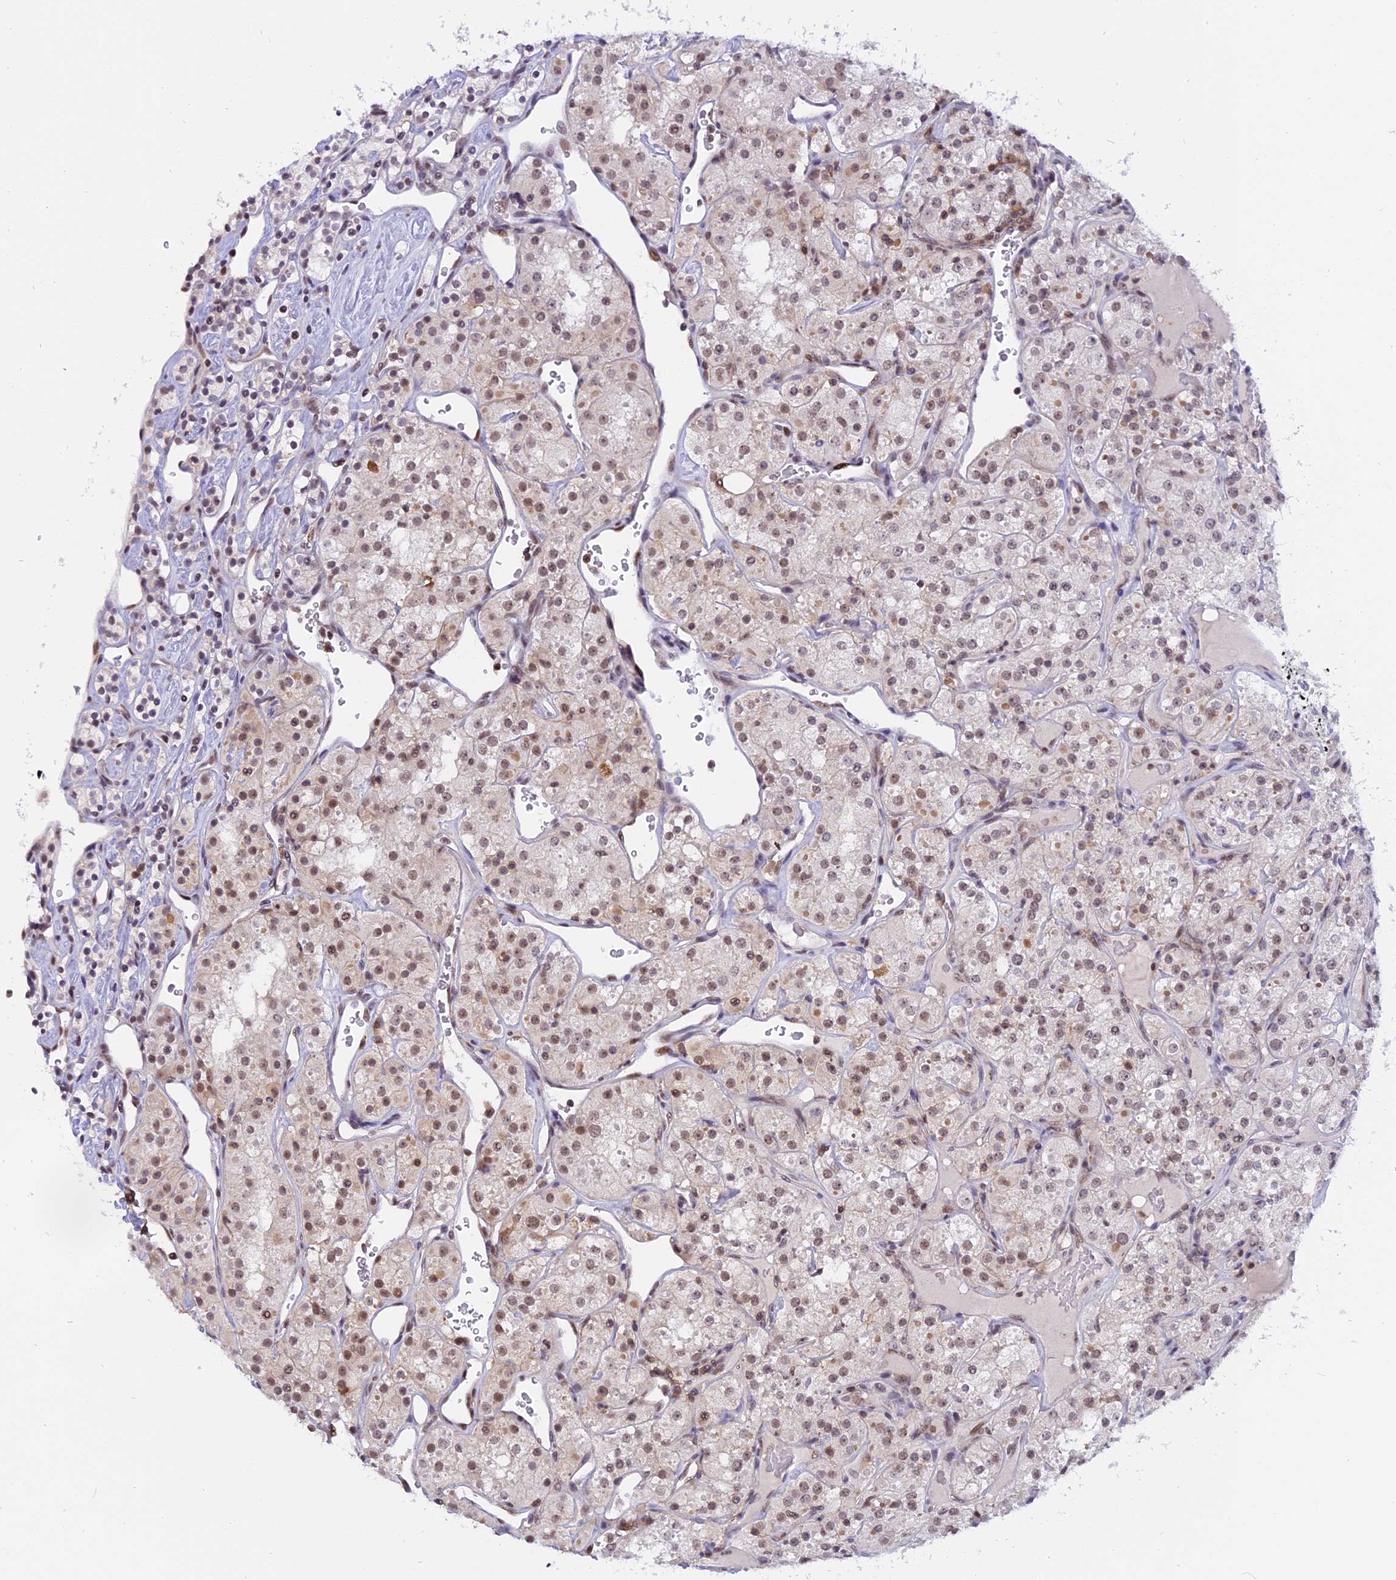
{"staining": {"intensity": "moderate", "quantity": "25%-75%", "location": "nuclear"}, "tissue": "renal cancer", "cell_type": "Tumor cells", "image_type": "cancer", "snomed": [{"axis": "morphology", "description": "Adenocarcinoma, NOS"}, {"axis": "topography", "description": "Kidney"}], "caption": "Immunohistochemistry (IHC) (DAB) staining of human adenocarcinoma (renal) reveals moderate nuclear protein expression in approximately 25%-75% of tumor cells.", "gene": "TADA3", "patient": {"sex": "male", "age": 77}}